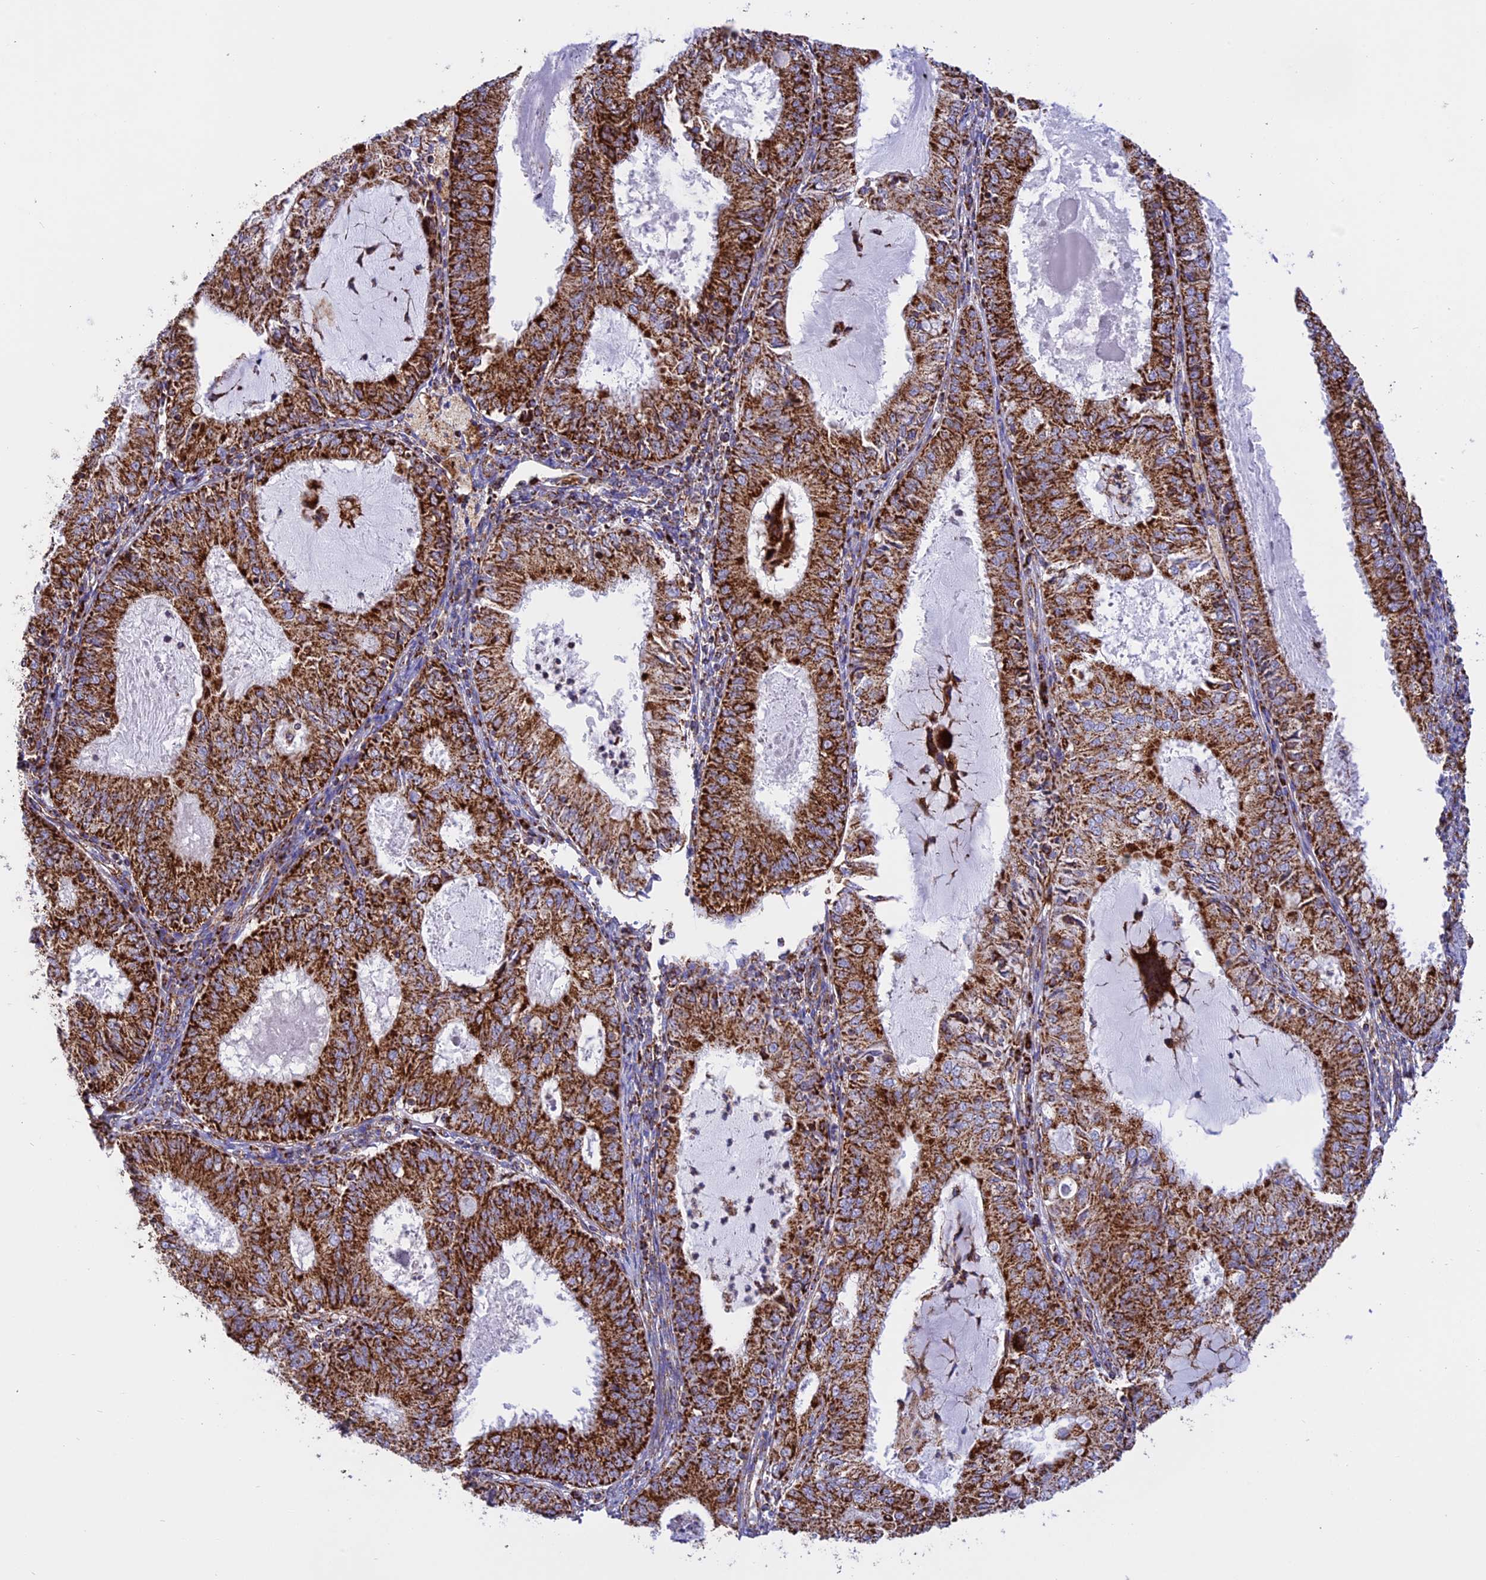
{"staining": {"intensity": "strong", "quantity": ">75%", "location": "cytoplasmic/membranous"}, "tissue": "endometrial cancer", "cell_type": "Tumor cells", "image_type": "cancer", "snomed": [{"axis": "morphology", "description": "Adenocarcinoma, NOS"}, {"axis": "topography", "description": "Endometrium"}], "caption": "Protein staining demonstrates strong cytoplasmic/membranous staining in about >75% of tumor cells in endometrial adenocarcinoma.", "gene": "UQCRB", "patient": {"sex": "female", "age": 57}}